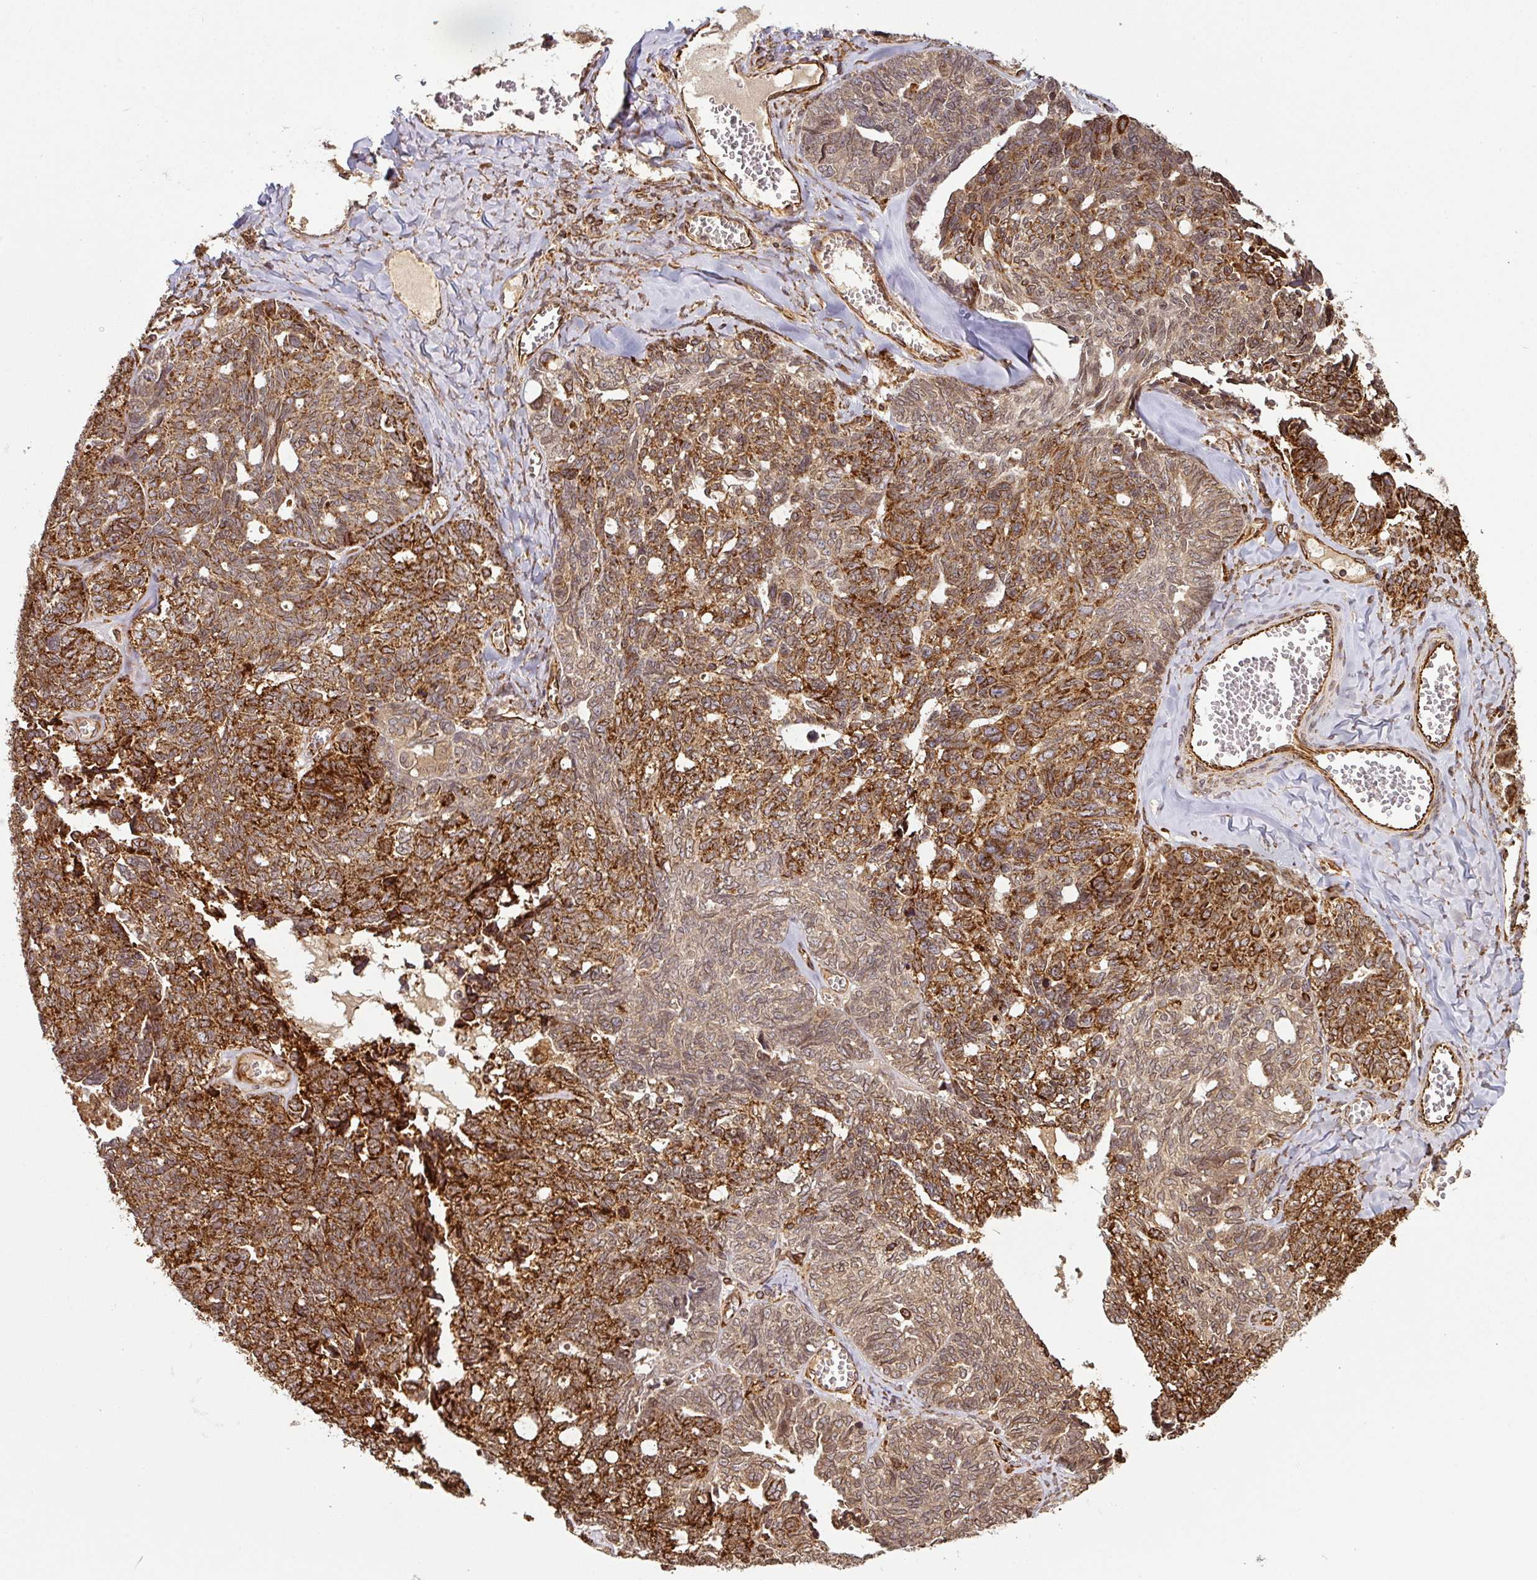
{"staining": {"intensity": "strong", "quantity": ">75%", "location": "cytoplasmic/membranous"}, "tissue": "ovarian cancer", "cell_type": "Tumor cells", "image_type": "cancer", "snomed": [{"axis": "morphology", "description": "Cystadenocarcinoma, serous, NOS"}, {"axis": "topography", "description": "Ovary"}], "caption": "A brown stain highlights strong cytoplasmic/membranous staining of a protein in human ovarian serous cystadenocarcinoma tumor cells.", "gene": "TRAP1", "patient": {"sex": "female", "age": 79}}